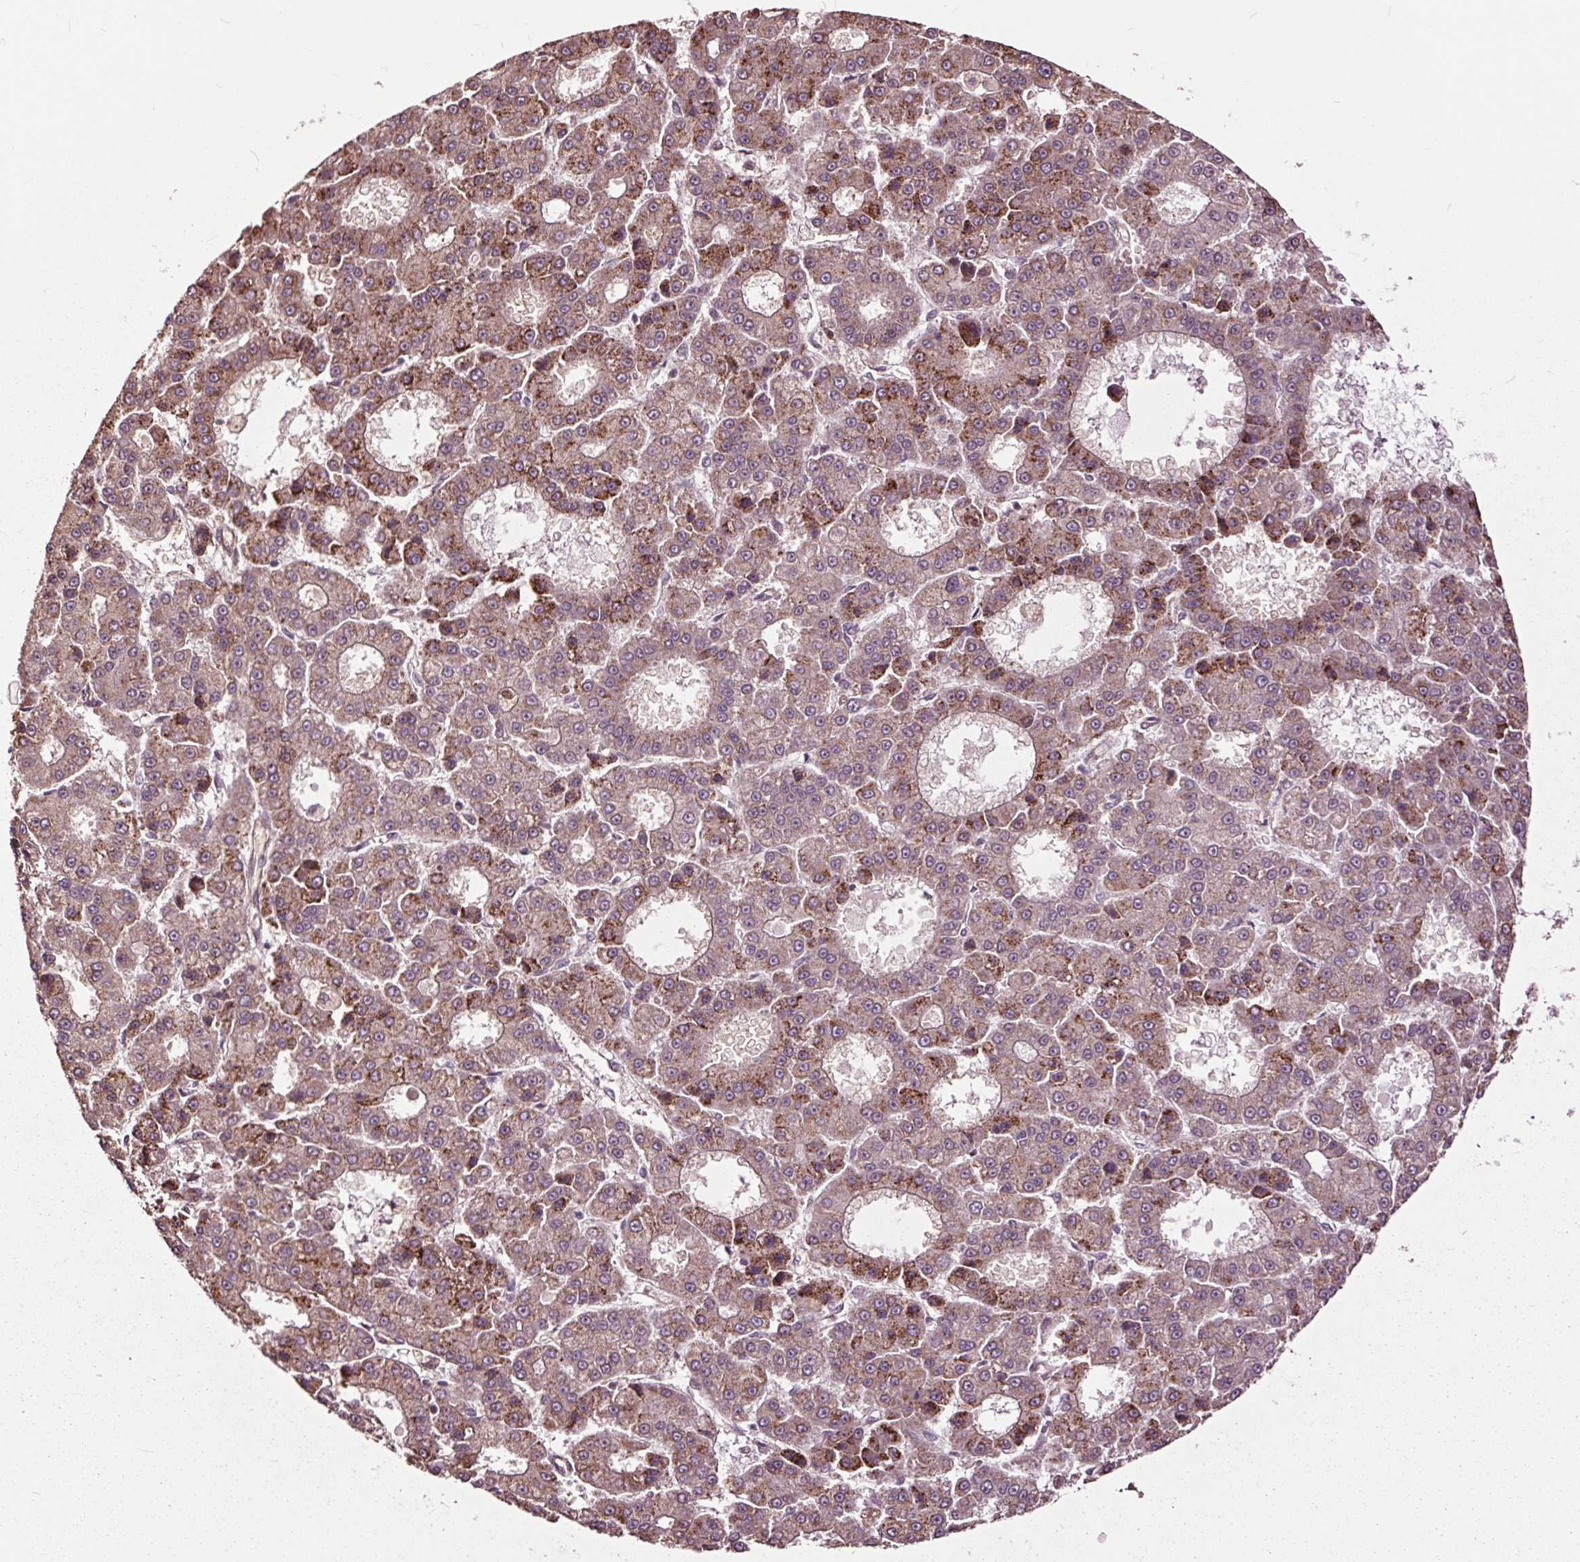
{"staining": {"intensity": "moderate", "quantity": "25%-75%", "location": "cytoplasmic/membranous"}, "tissue": "liver cancer", "cell_type": "Tumor cells", "image_type": "cancer", "snomed": [{"axis": "morphology", "description": "Carcinoma, Hepatocellular, NOS"}, {"axis": "topography", "description": "Liver"}], "caption": "Liver cancer tissue displays moderate cytoplasmic/membranous expression in approximately 25%-75% of tumor cells", "gene": "CEP95", "patient": {"sex": "male", "age": 70}}